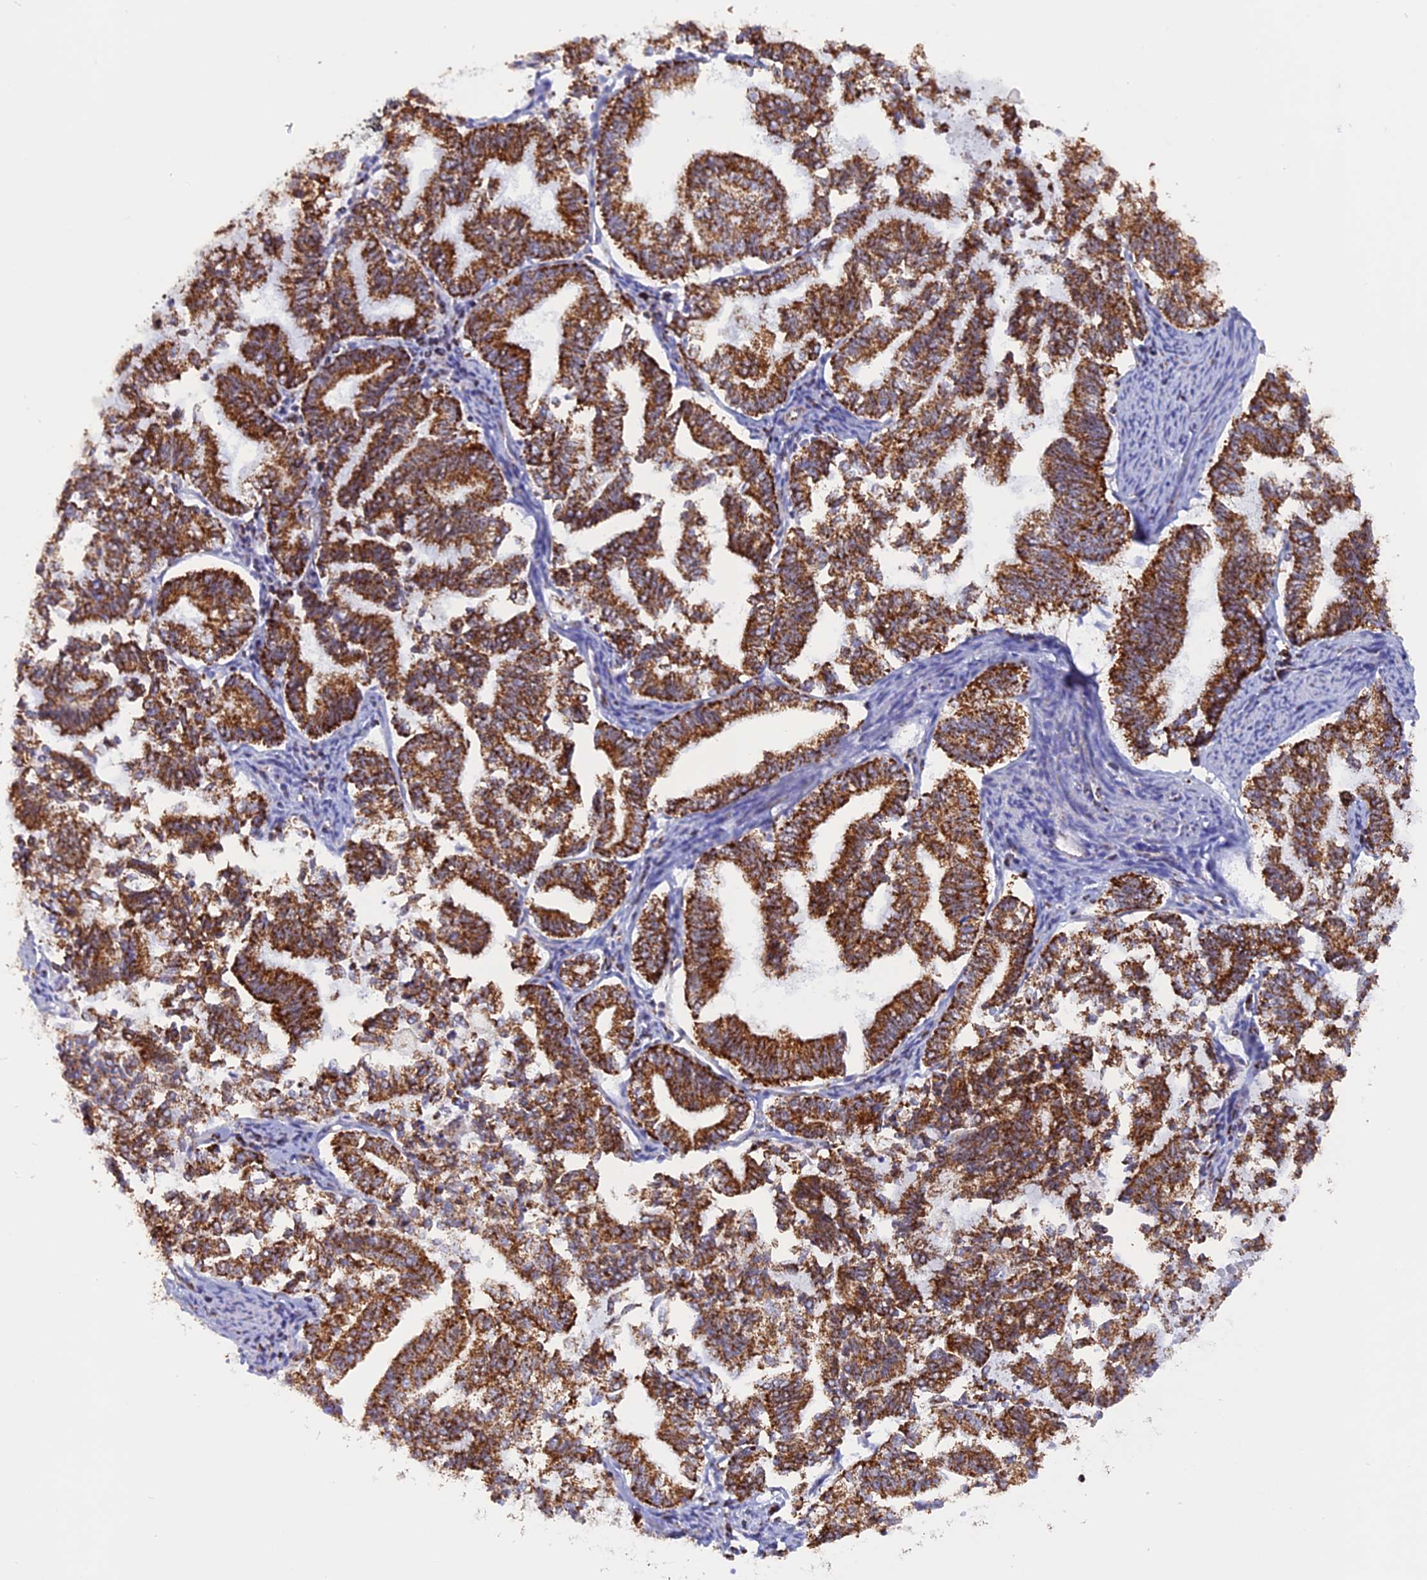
{"staining": {"intensity": "strong", "quantity": ">75%", "location": "cytoplasmic/membranous"}, "tissue": "endometrial cancer", "cell_type": "Tumor cells", "image_type": "cancer", "snomed": [{"axis": "morphology", "description": "Adenocarcinoma, NOS"}, {"axis": "topography", "description": "Endometrium"}], "caption": "Brown immunohistochemical staining in endometrial cancer reveals strong cytoplasmic/membranous staining in approximately >75% of tumor cells.", "gene": "KCNG1", "patient": {"sex": "female", "age": 79}}